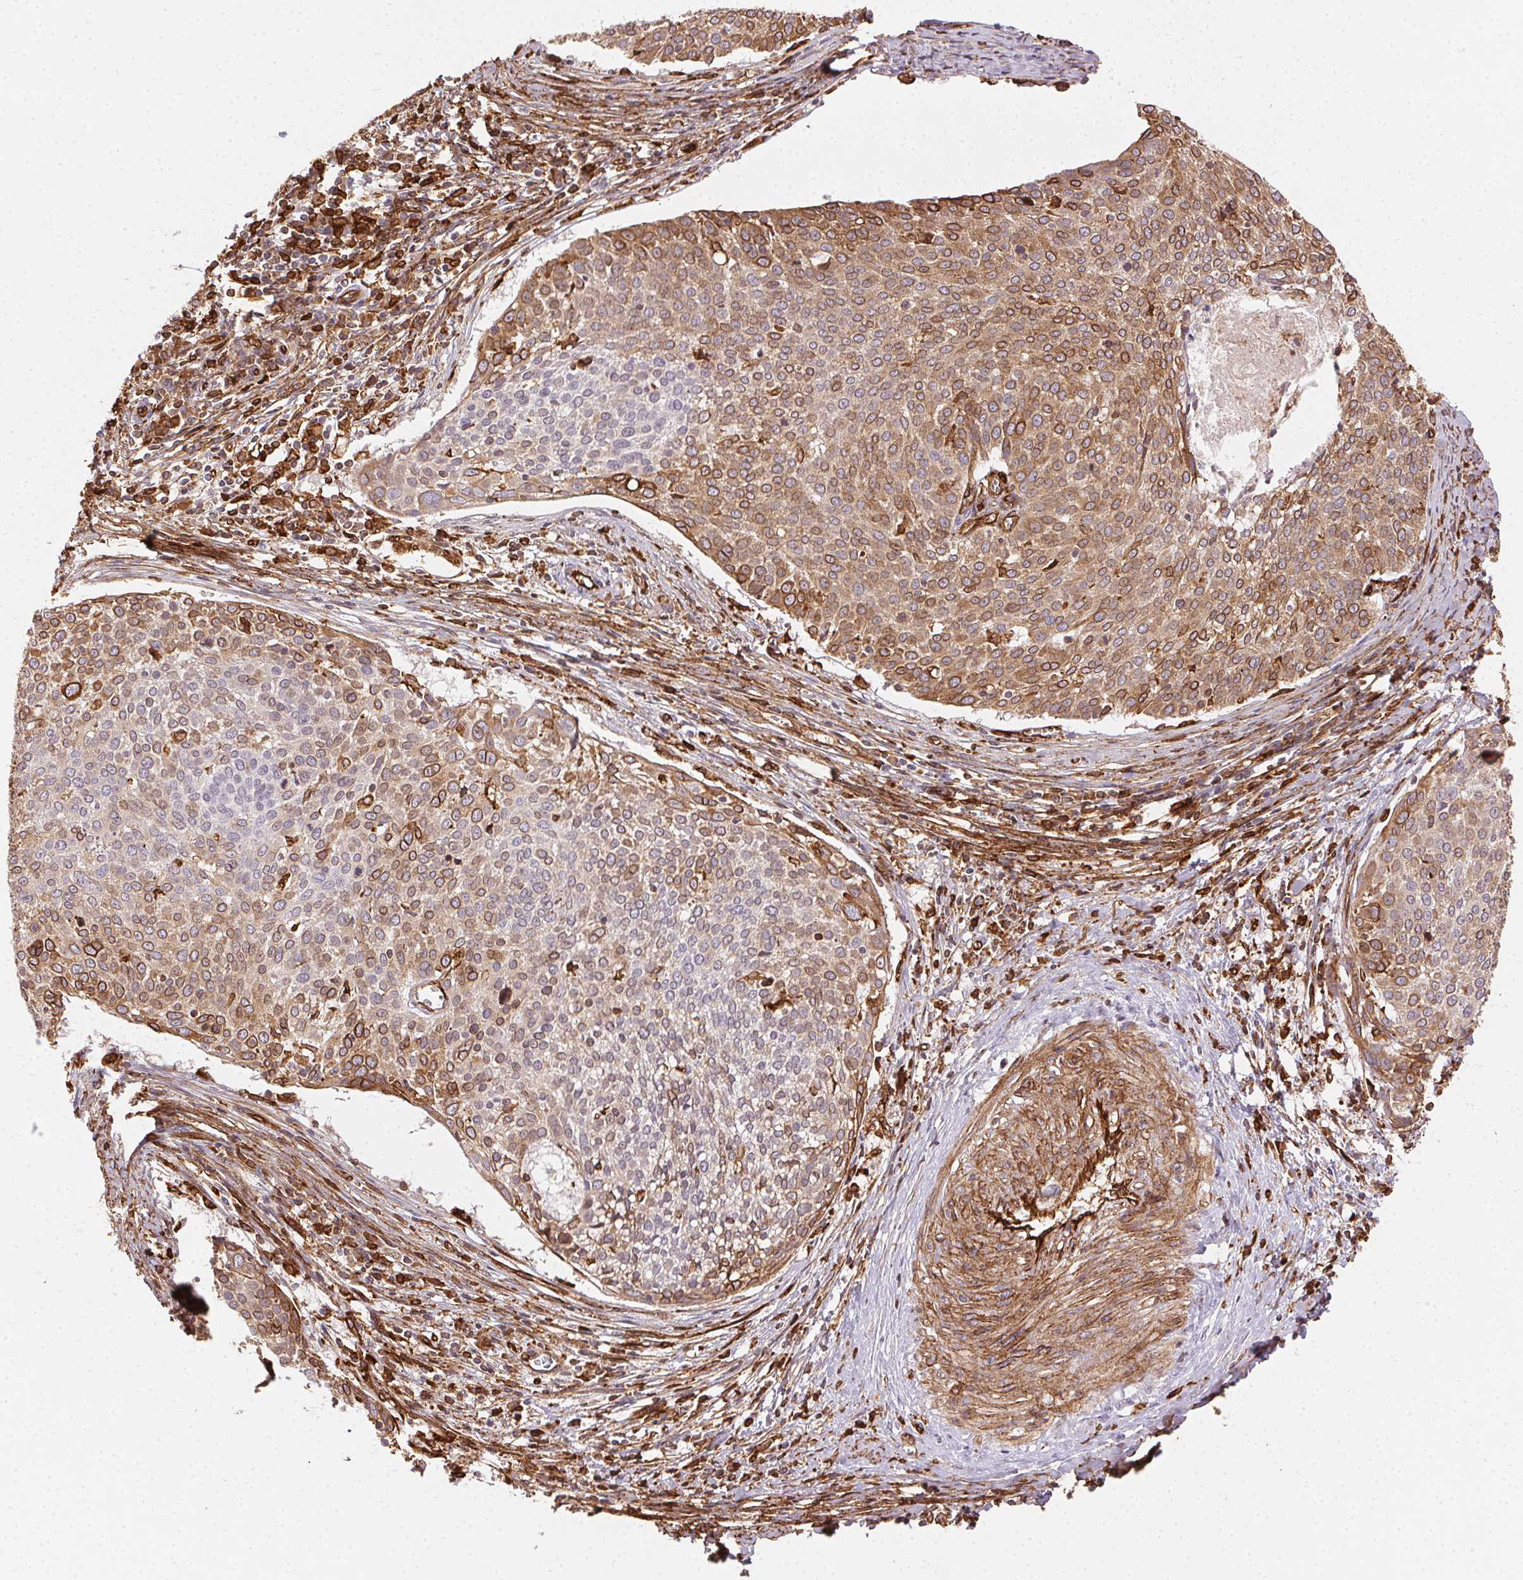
{"staining": {"intensity": "moderate", "quantity": ">75%", "location": "cytoplasmic/membranous"}, "tissue": "cervical cancer", "cell_type": "Tumor cells", "image_type": "cancer", "snomed": [{"axis": "morphology", "description": "Squamous cell carcinoma, NOS"}, {"axis": "topography", "description": "Cervix"}], "caption": "The immunohistochemical stain labels moderate cytoplasmic/membranous positivity in tumor cells of cervical cancer tissue.", "gene": "RNASET2", "patient": {"sex": "female", "age": 39}}